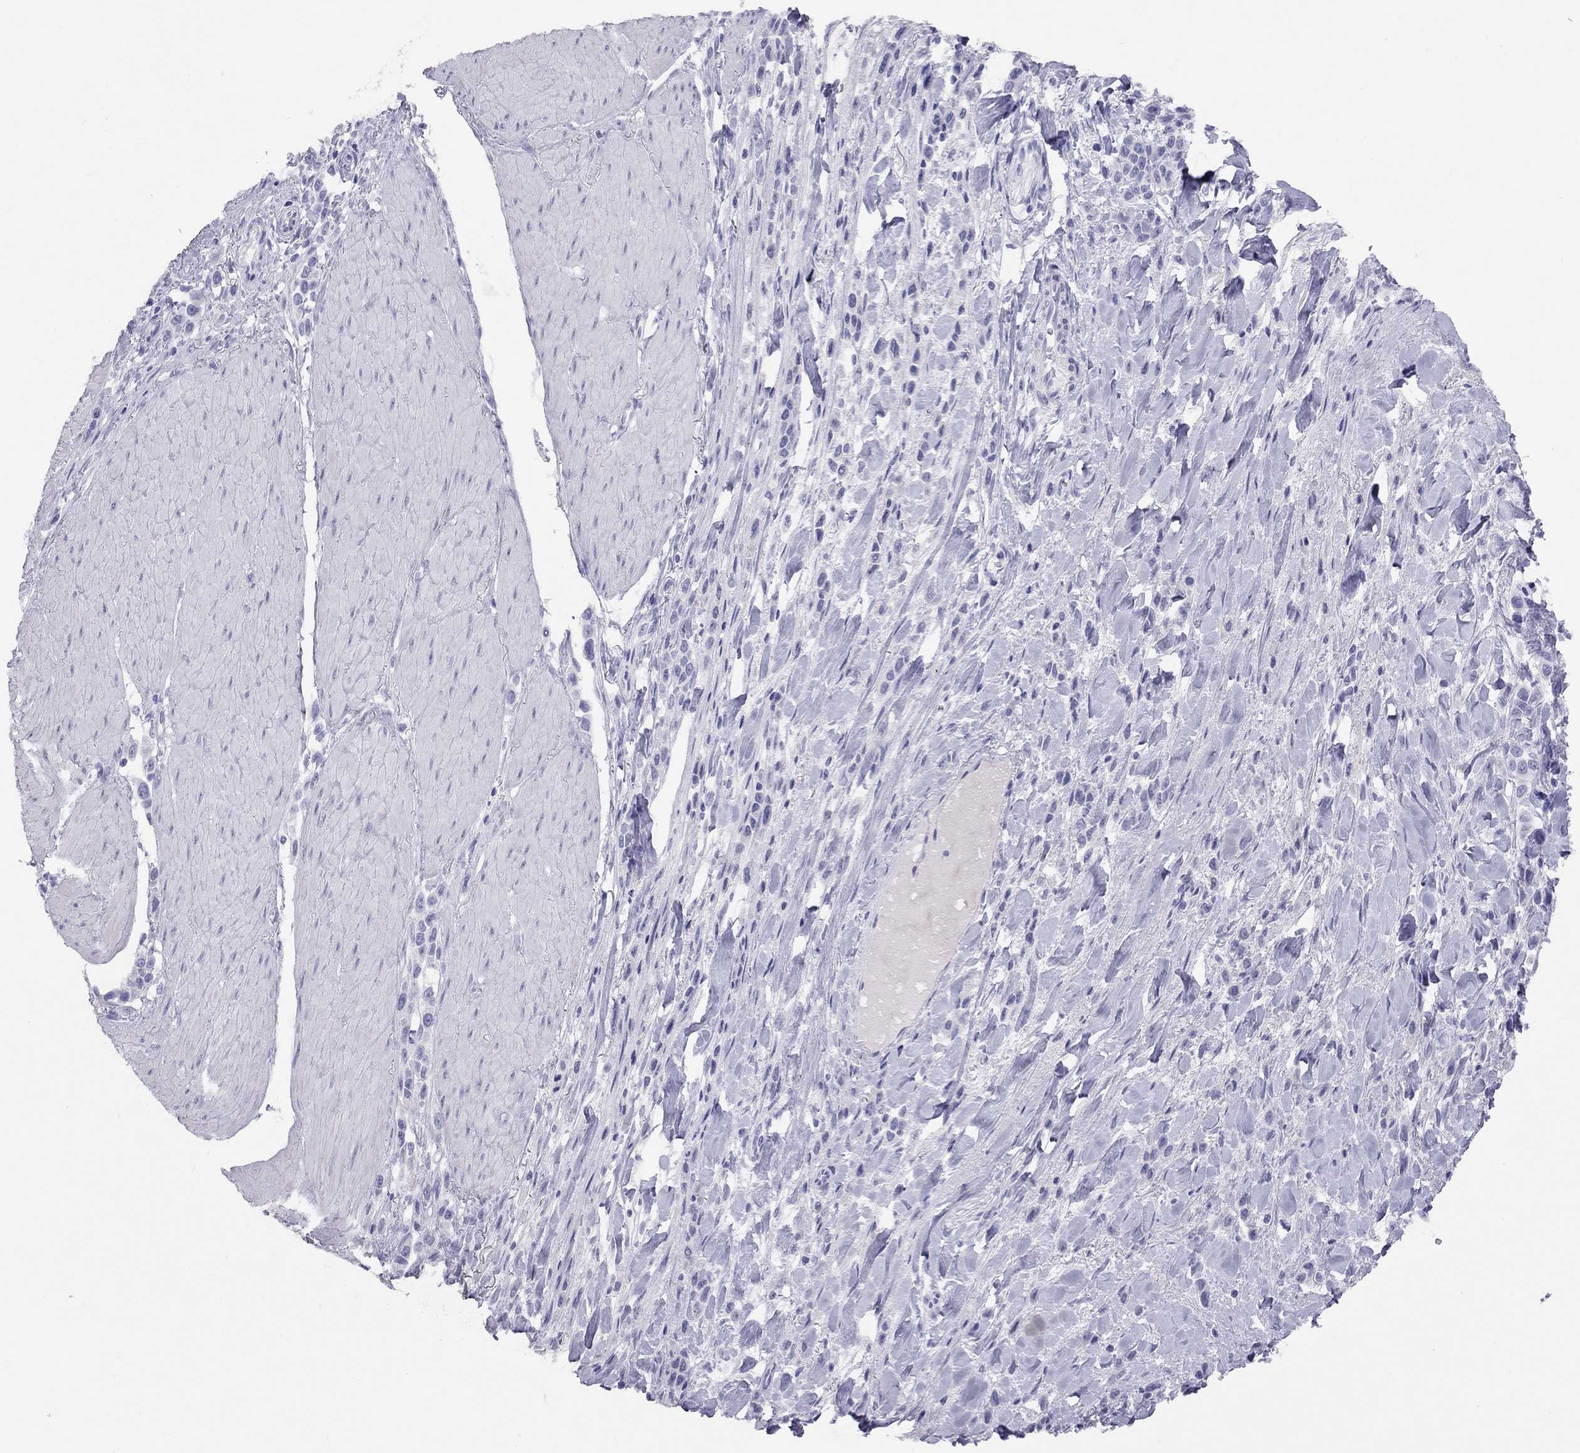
{"staining": {"intensity": "negative", "quantity": "none", "location": "none"}, "tissue": "stomach cancer", "cell_type": "Tumor cells", "image_type": "cancer", "snomed": [{"axis": "morphology", "description": "Adenocarcinoma, NOS"}, {"axis": "topography", "description": "Stomach"}], "caption": "This is a micrograph of immunohistochemistry (IHC) staining of stomach cancer, which shows no staining in tumor cells.", "gene": "STAG3", "patient": {"sex": "male", "age": 47}}